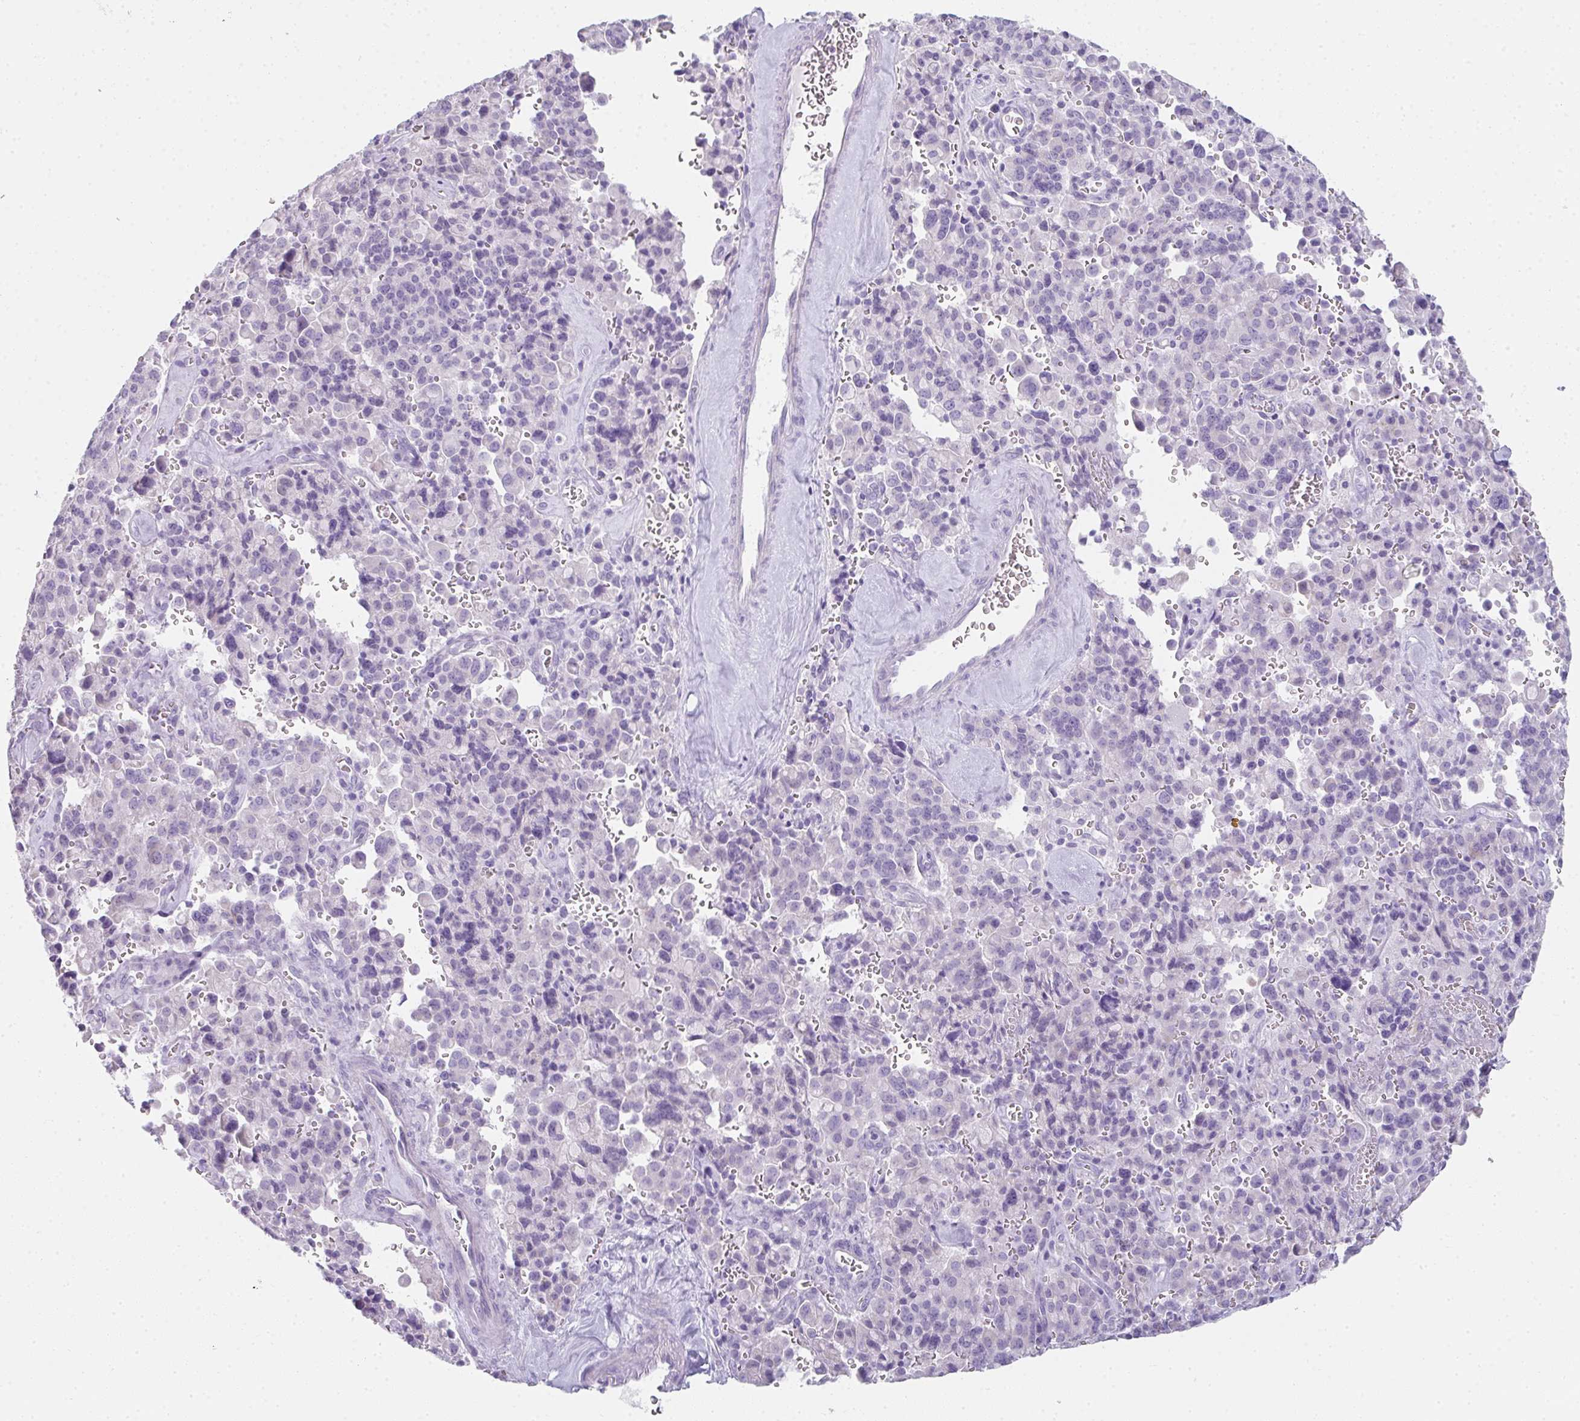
{"staining": {"intensity": "negative", "quantity": "none", "location": "none"}, "tissue": "pancreatic cancer", "cell_type": "Tumor cells", "image_type": "cancer", "snomed": [{"axis": "morphology", "description": "Adenocarcinoma, NOS"}, {"axis": "topography", "description": "Pancreas"}], "caption": "Human pancreatic cancer (adenocarcinoma) stained for a protein using immunohistochemistry reveals no positivity in tumor cells.", "gene": "RLF", "patient": {"sex": "male", "age": 65}}